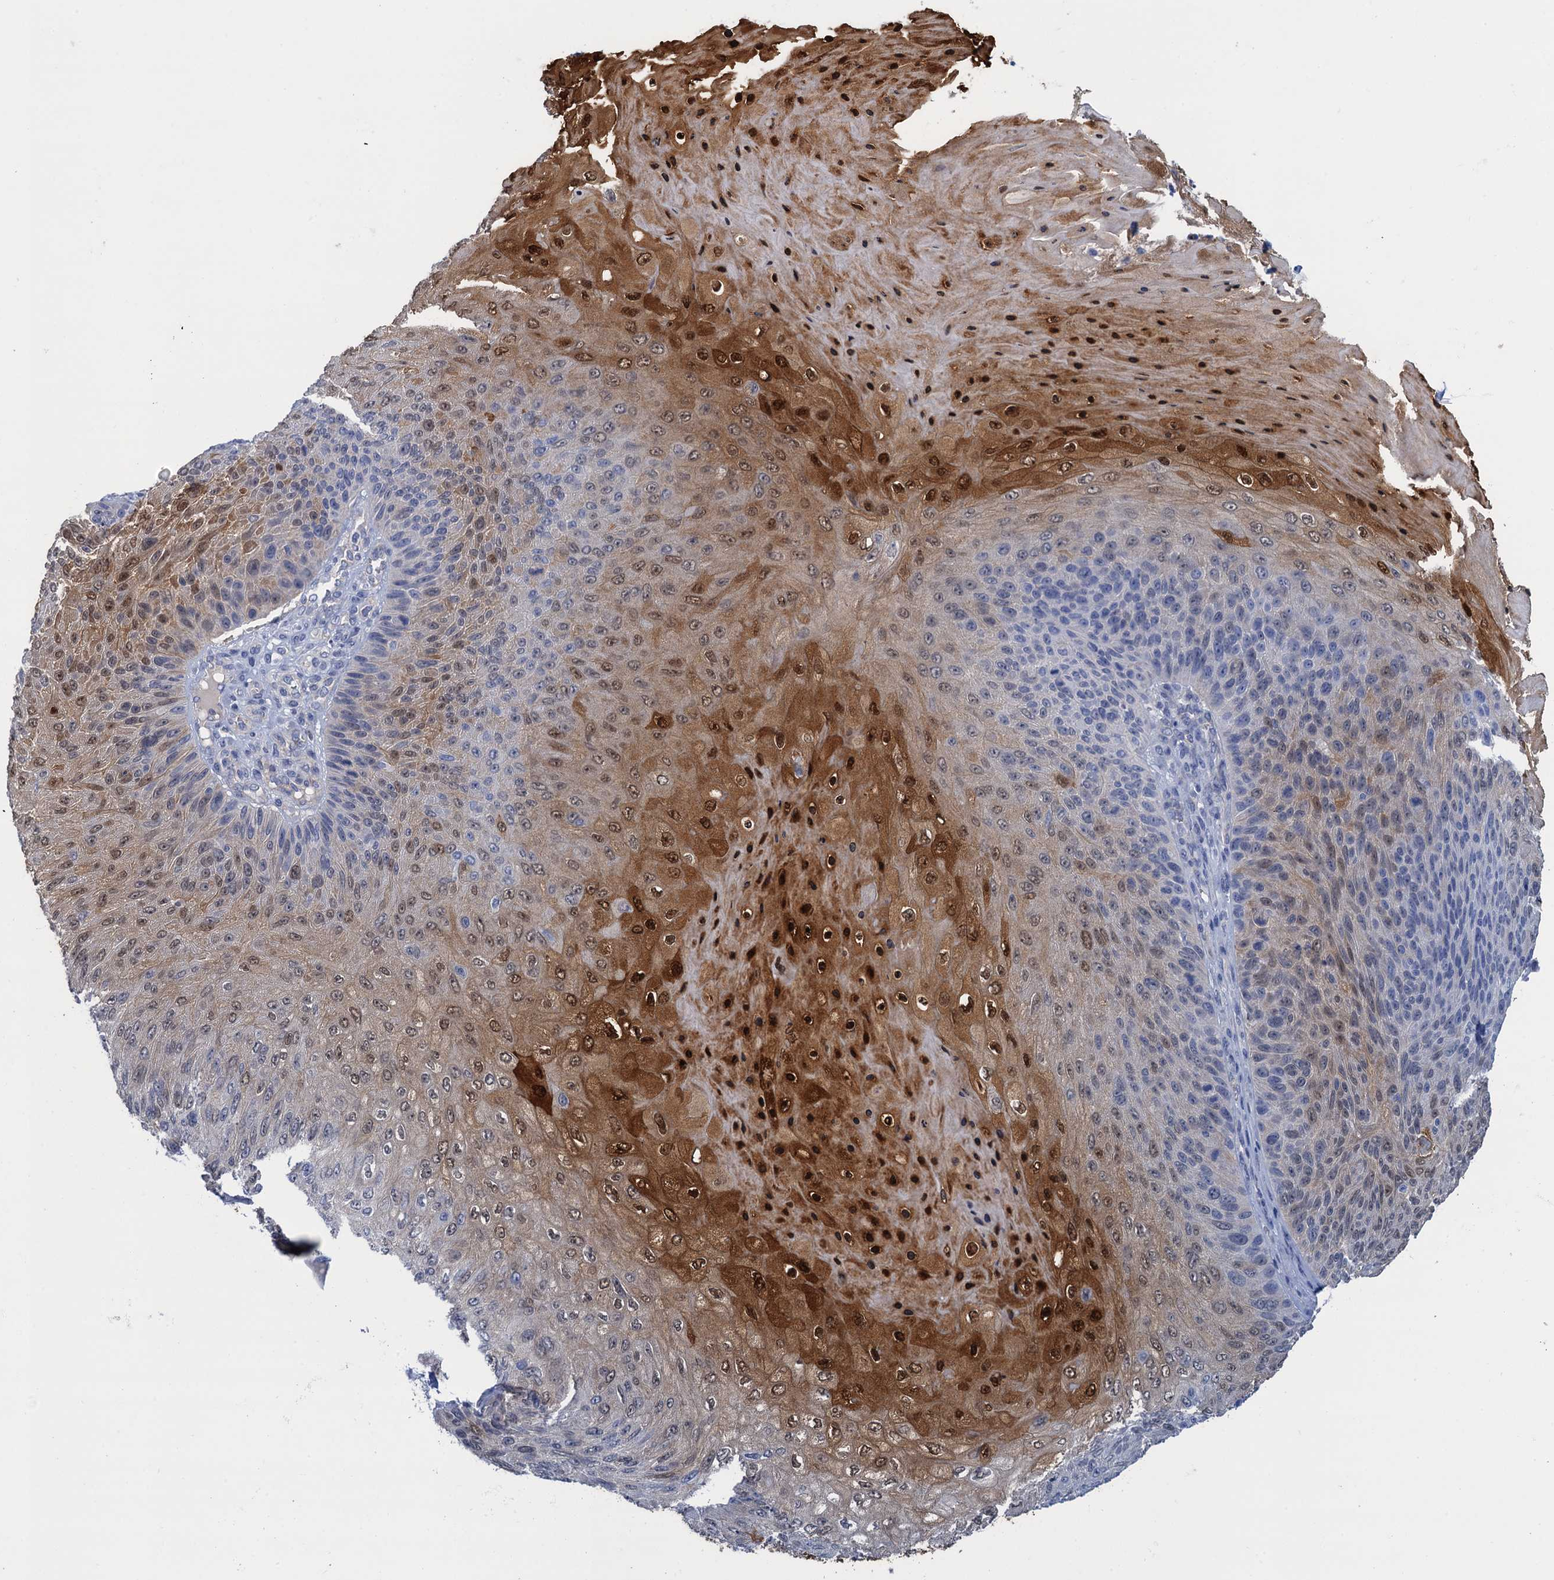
{"staining": {"intensity": "moderate", "quantity": "25%-75%", "location": "cytoplasmic/membranous,nuclear"}, "tissue": "skin cancer", "cell_type": "Tumor cells", "image_type": "cancer", "snomed": [{"axis": "morphology", "description": "Squamous cell carcinoma, NOS"}, {"axis": "topography", "description": "Skin"}], "caption": "Brown immunohistochemical staining in human skin cancer shows moderate cytoplasmic/membranous and nuclear staining in about 25%-75% of tumor cells. (DAB = brown stain, brightfield microscopy at high magnification).", "gene": "CALML5", "patient": {"sex": "female", "age": 88}}